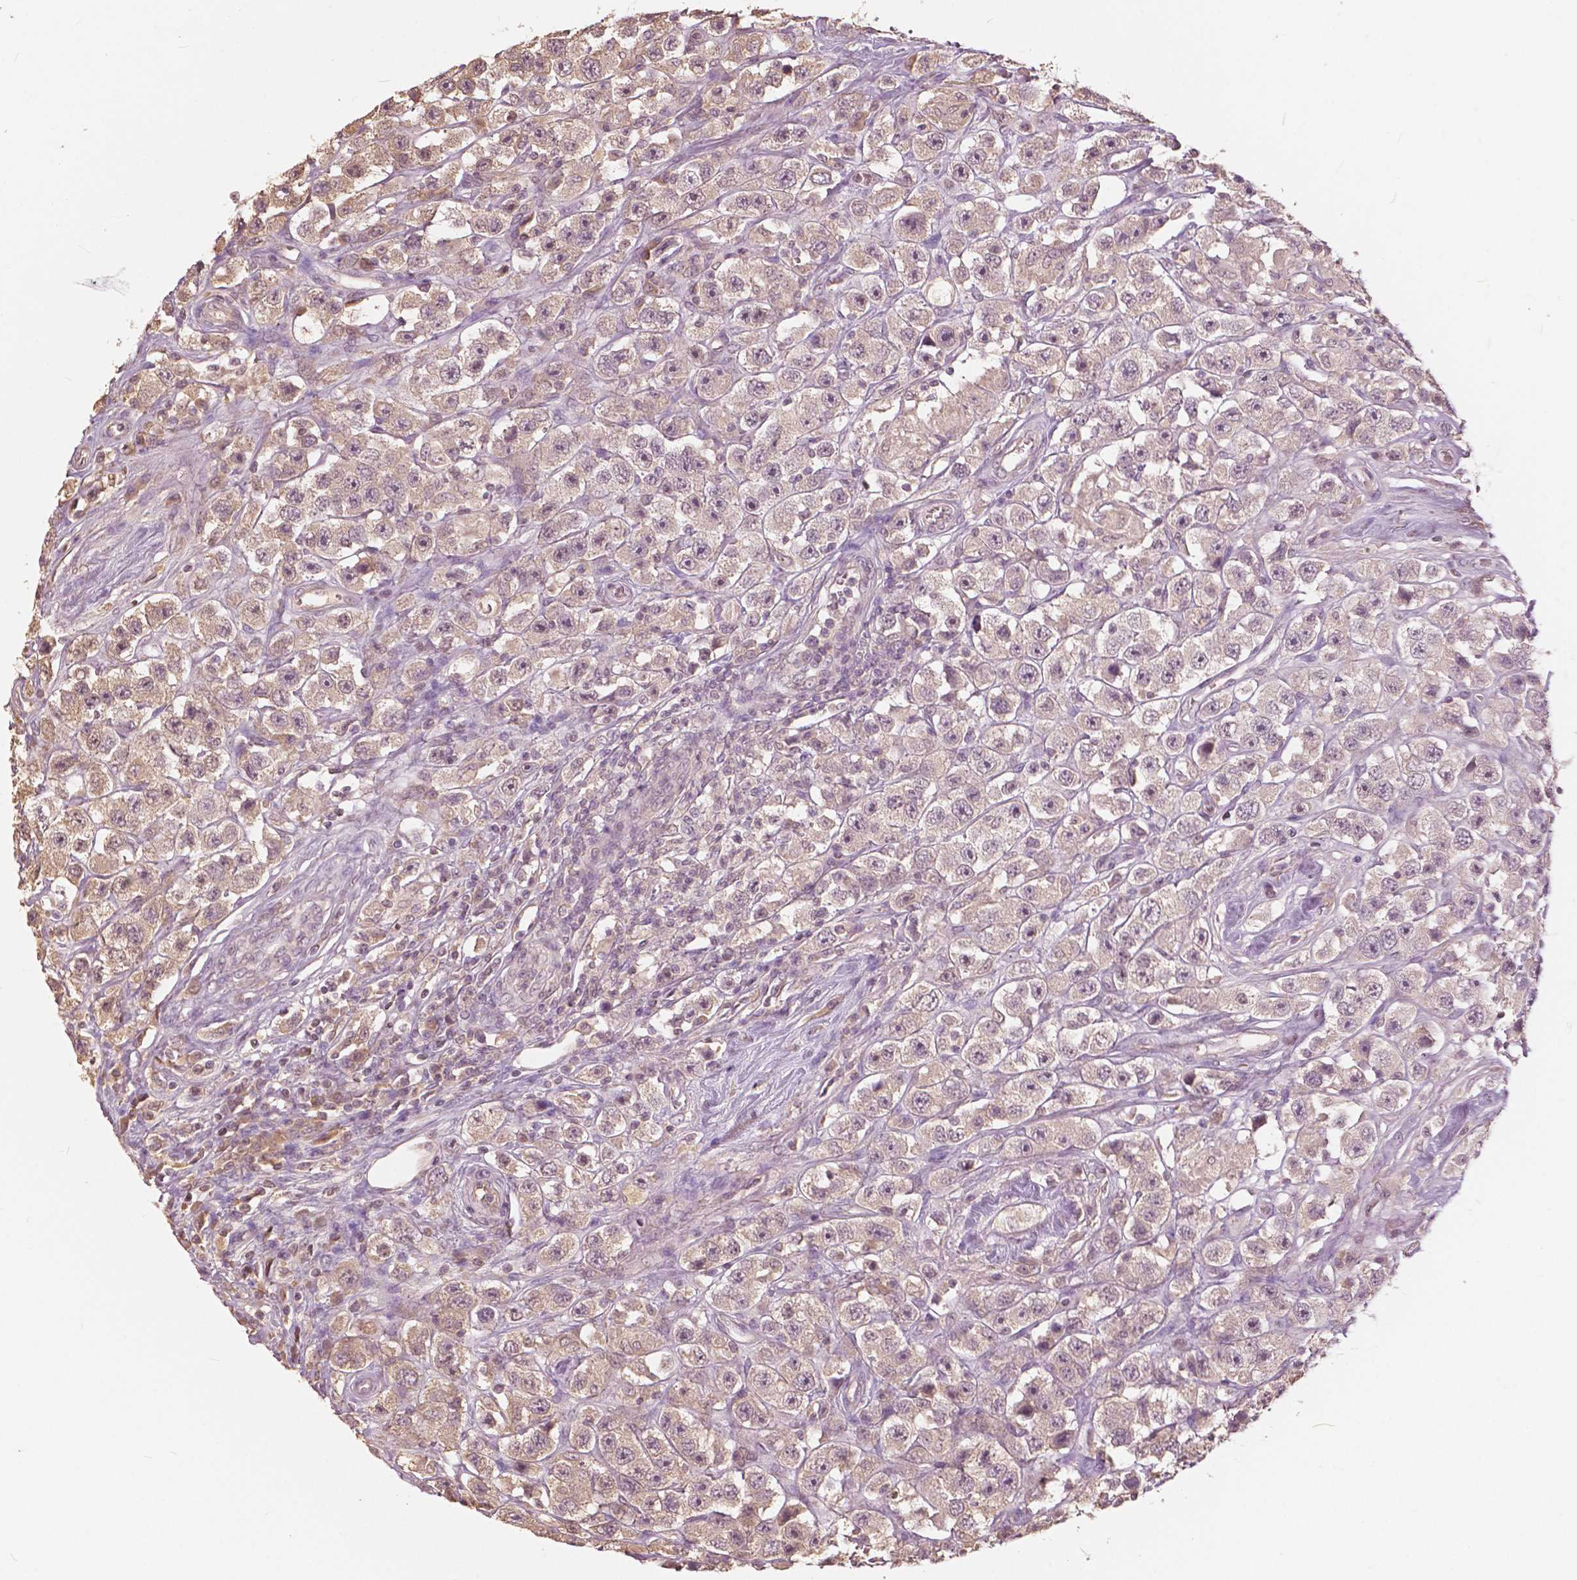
{"staining": {"intensity": "weak", "quantity": "25%-75%", "location": "cytoplasmic/membranous,nuclear"}, "tissue": "testis cancer", "cell_type": "Tumor cells", "image_type": "cancer", "snomed": [{"axis": "morphology", "description": "Seminoma, NOS"}, {"axis": "topography", "description": "Testis"}], "caption": "Brown immunohistochemical staining in testis seminoma reveals weak cytoplasmic/membranous and nuclear staining in approximately 25%-75% of tumor cells.", "gene": "ANGPTL4", "patient": {"sex": "male", "age": 45}}